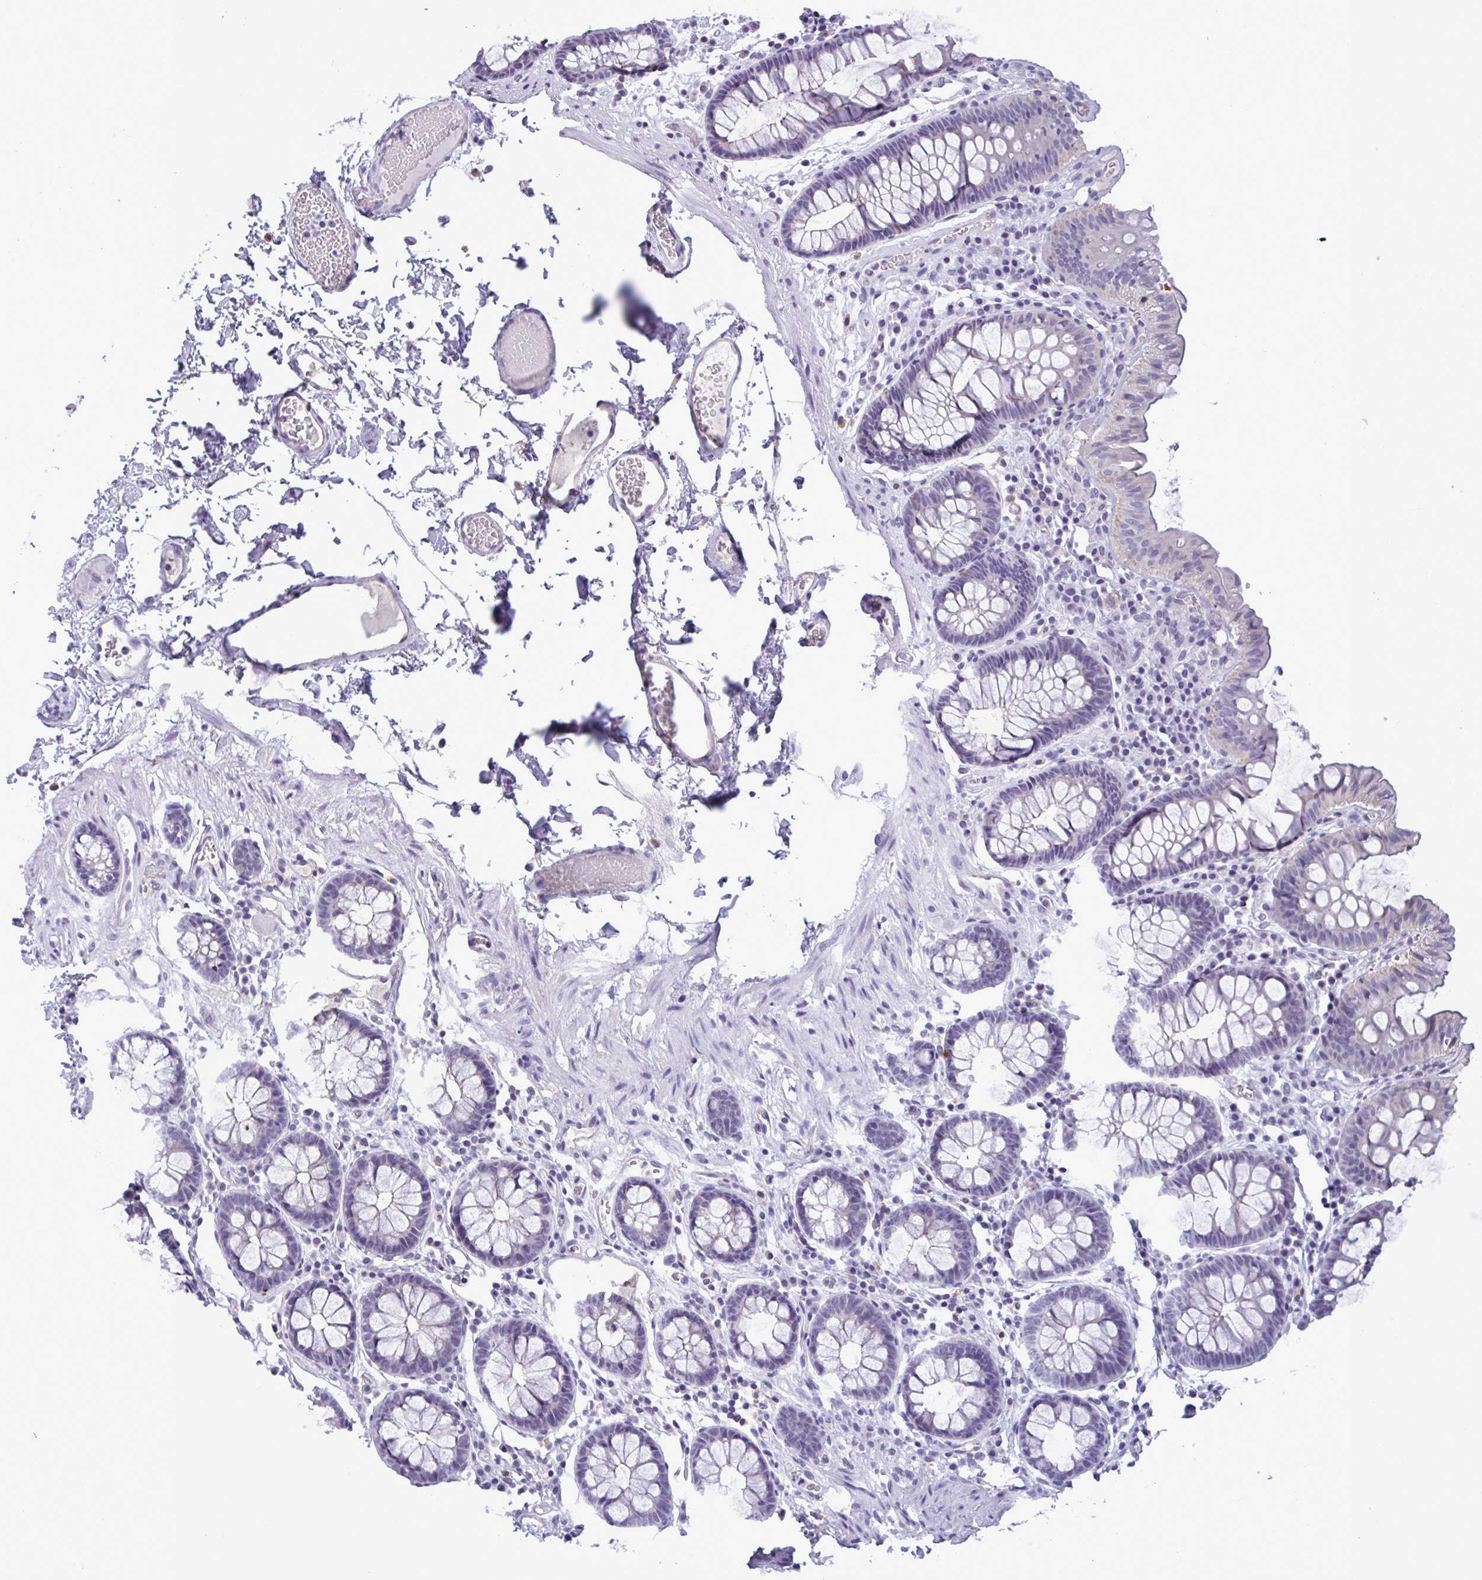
{"staining": {"intensity": "negative", "quantity": "none", "location": "none"}, "tissue": "colon", "cell_type": "Endothelial cells", "image_type": "normal", "snomed": [{"axis": "morphology", "description": "Normal tissue, NOS"}, {"axis": "topography", "description": "Colon"}, {"axis": "topography", "description": "Peripheral nerve tissue"}], "caption": "IHC histopathology image of normal colon: colon stained with DAB (3,3'-diaminobenzidine) reveals no significant protein positivity in endothelial cells. (DAB (3,3'-diaminobenzidine) immunohistochemistry visualized using brightfield microscopy, high magnification).", "gene": "YBX2", "patient": {"sex": "male", "age": 84}}